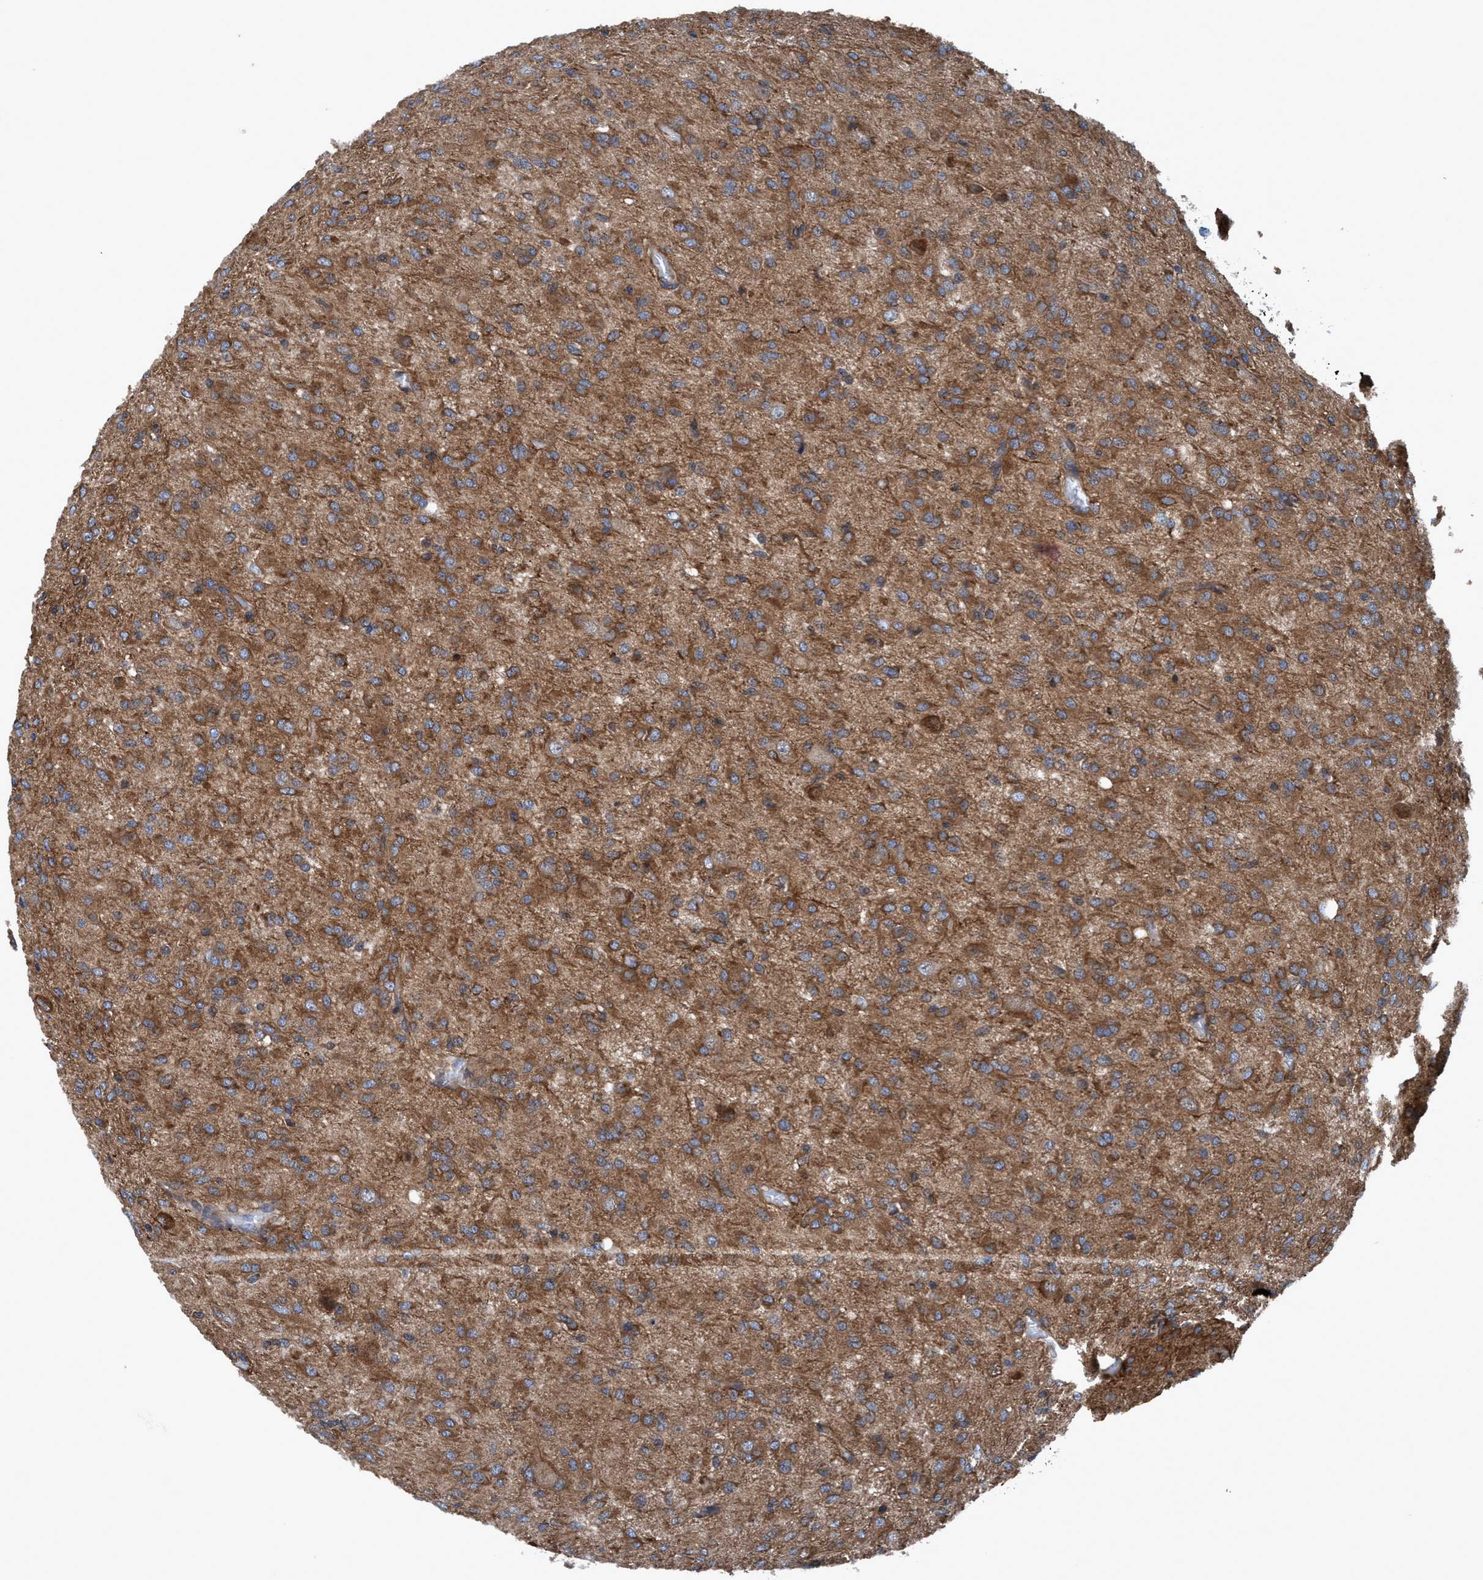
{"staining": {"intensity": "moderate", "quantity": ">75%", "location": "cytoplasmic/membranous"}, "tissue": "glioma", "cell_type": "Tumor cells", "image_type": "cancer", "snomed": [{"axis": "morphology", "description": "Glioma, malignant, High grade"}, {"axis": "topography", "description": "Brain"}], "caption": "Glioma stained with a protein marker demonstrates moderate staining in tumor cells.", "gene": "NMT1", "patient": {"sex": "female", "age": 59}}